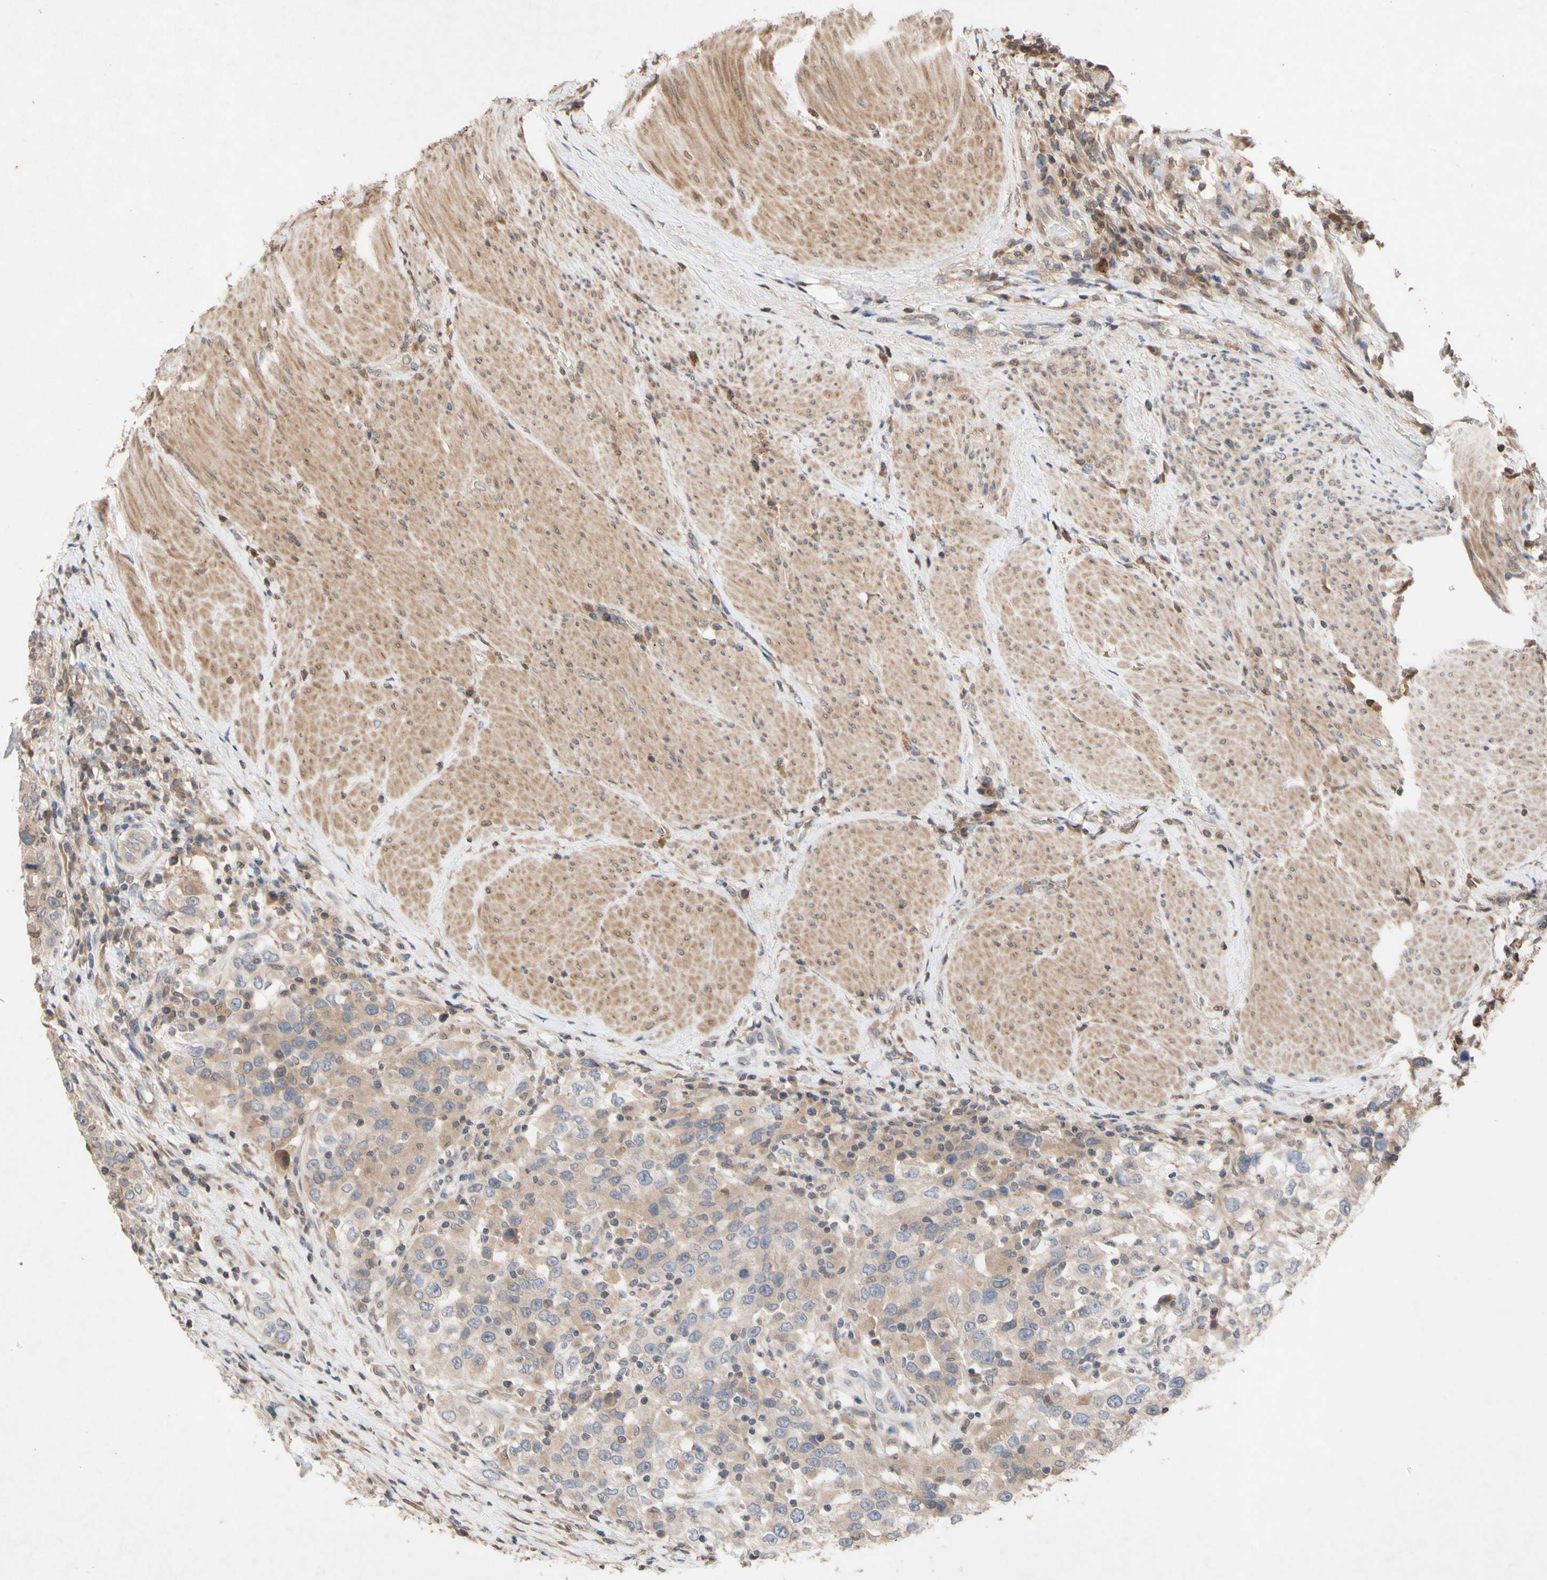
{"staining": {"intensity": "weak", "quantity": ">75%", "location": "cytoplasmic/membranous"}, "tissue": "urothelial cancer", "cell_type": "Tumor cells", "image_type": "cancer", "snomed": [{"axis": "morphology", "description": "Urothelial carcinoma, High grade"}, {"axis": "topography", "description": "Urinary bladder"}], "caption": "Protein staining reveals weak cytoplasmic/membranous positivity in approximately >75% of tumor cells in urothelial cancer. (DAB (3,3'-diaminobenzidine) IHC with brightfield microscopy, high magnification).", "gene": "NECTIN3", "patient": {"sex": "female", "age": 80}}